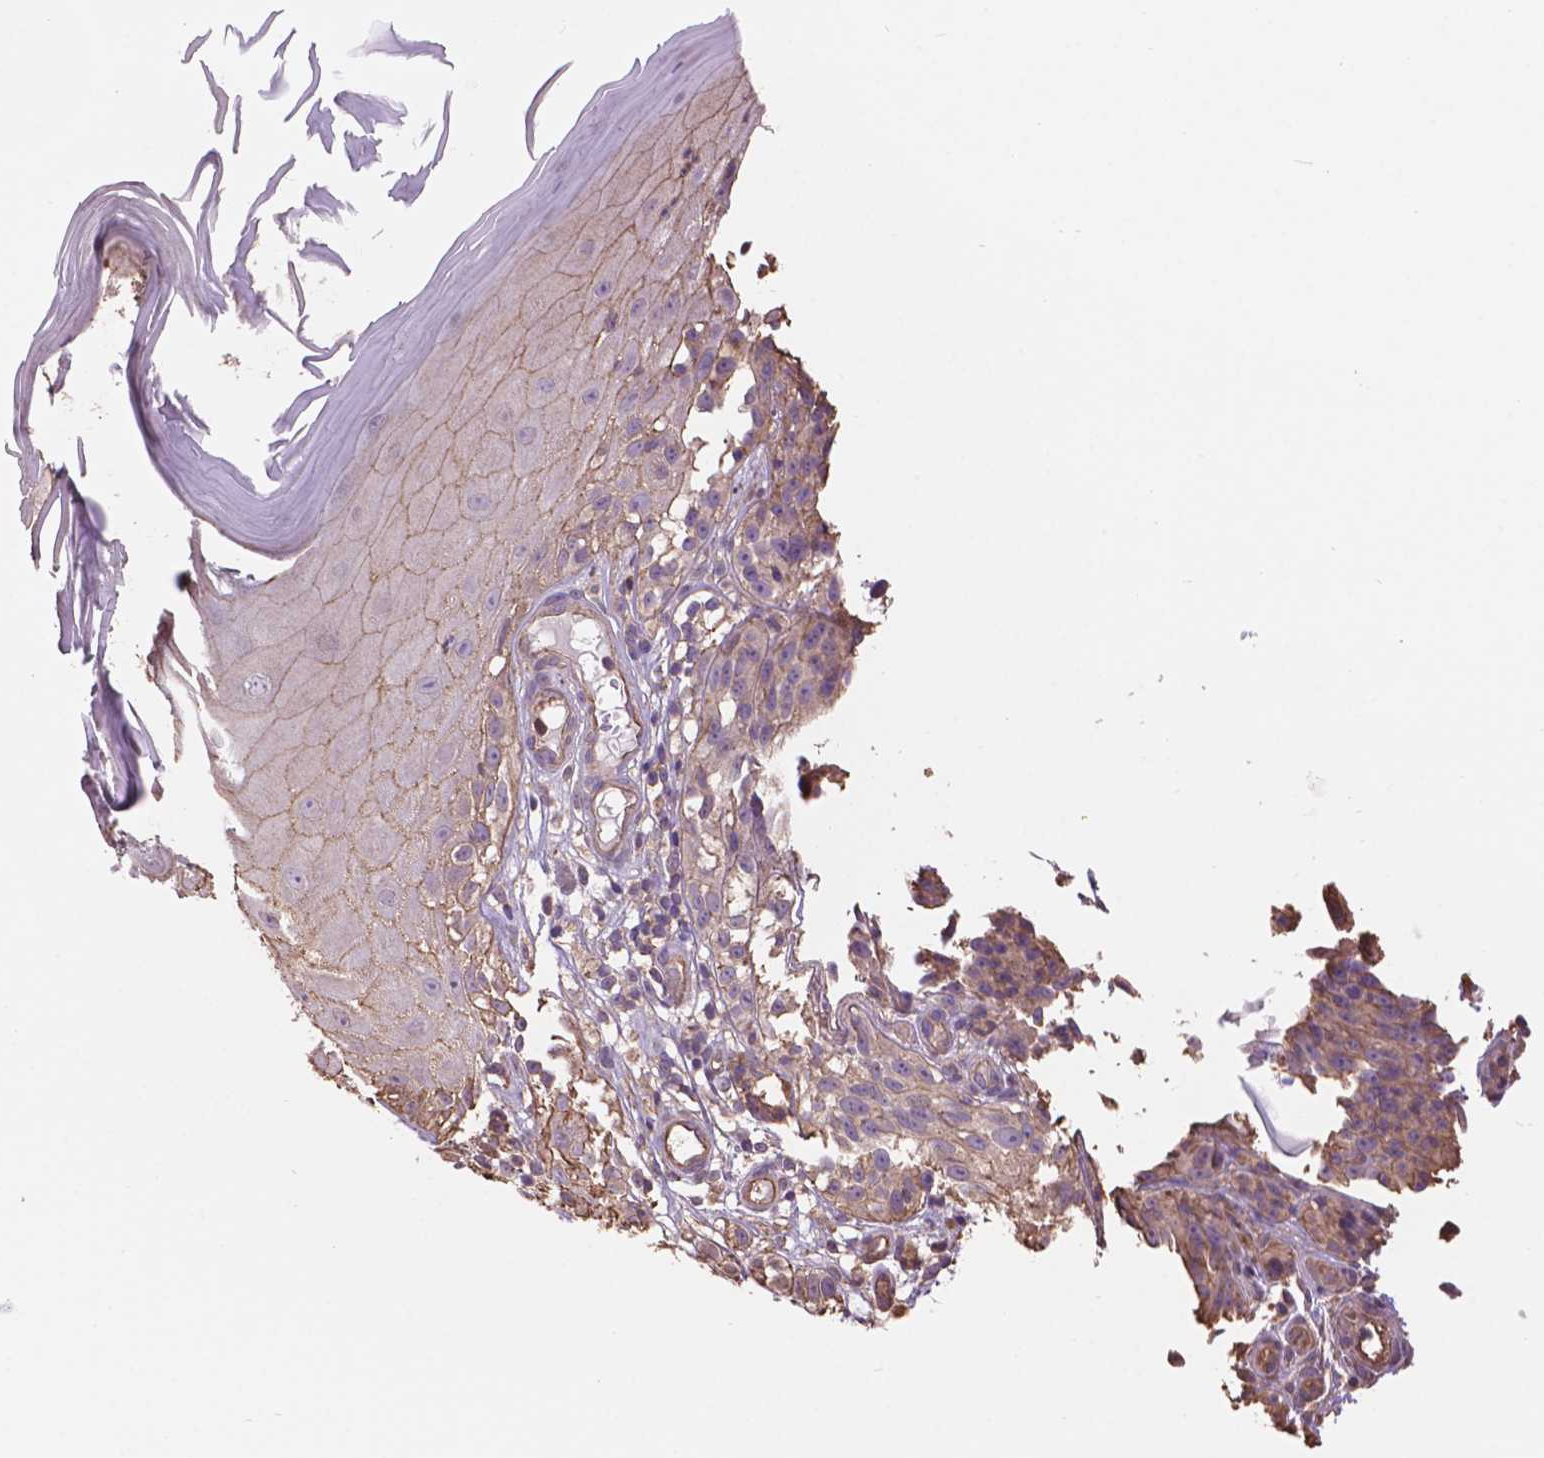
{"staining": {"intensity": "weak", "quantity": "<25%", "location": "cytoplasmic/membranous"}, "tissue": "melanoma", "cell_type": "Tumor cells", "image_type": "cancer", "snomed": [{"axis": "morphology", "description": "Malignant melanoma, NOS"}, {"axis": "topography", "description": "Skin"}], "caption": "This is an immunohistochemistry (IHC) image of human melanoma. There is no expression in tumor cells.", "gene": "NIPA2", "patient": {"sex": "female", "age": 85}}